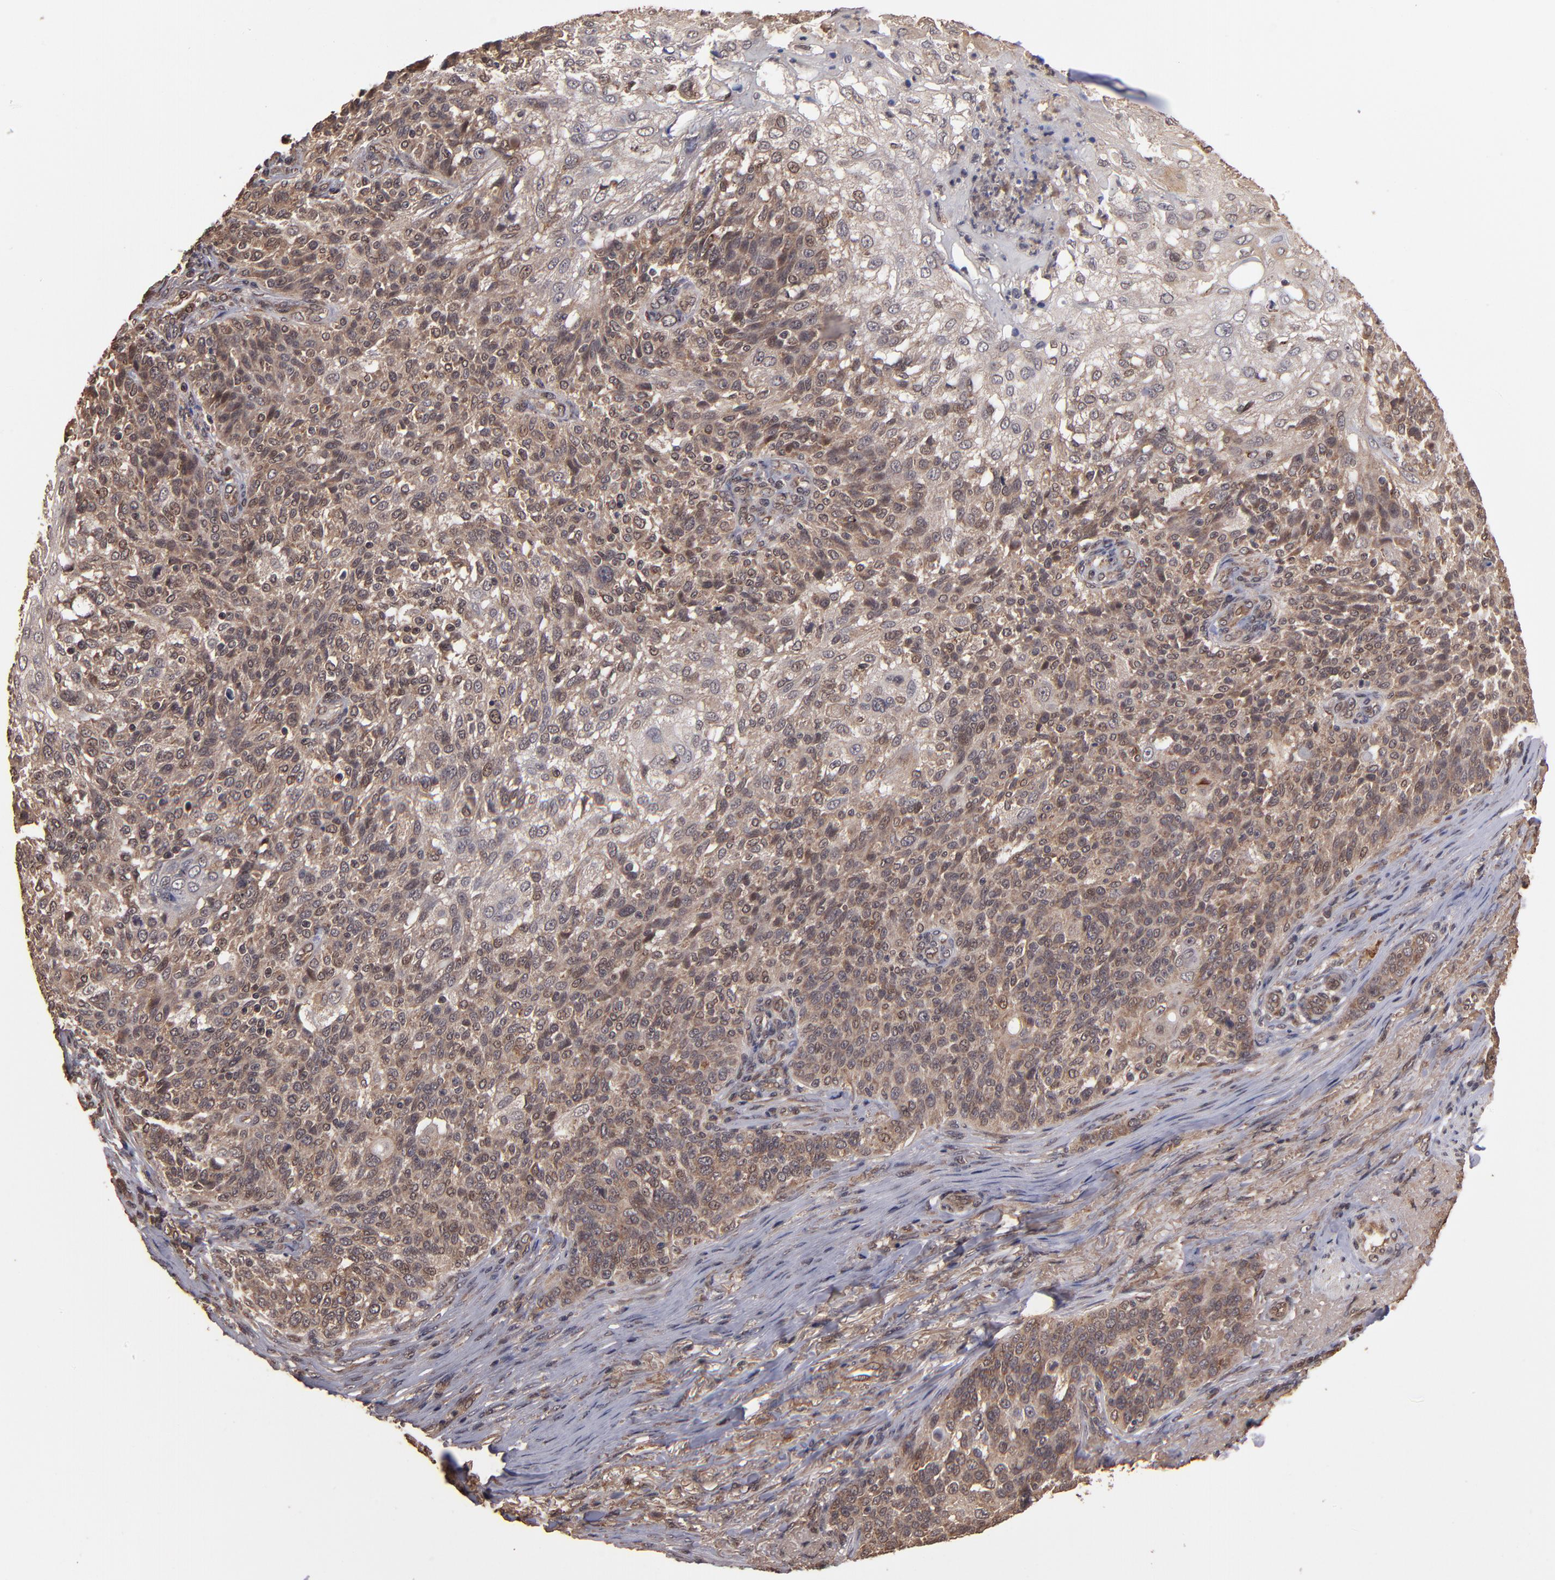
{"staining": {"intensity": "moderate", "quantity": ">75%", "location": "cytoplasmic/membranous"}, "tissue": "skin cancer", "cell_type": "Tumor cells", "image_type": "cancer", "snomed": [{"axis": "morphology", "description": "Normal tissue, NOS"}, {"axis": "morphology", "description": "Squamous cell carcinoma, NOS"}, {"axis": "topography", "description": "Skin"}], "caption": "A medium amount of moderate cytoplasmic/membranous staining is present in approximately >75% of tumor cells in skin squamous cell carcinoma tissue.", "gene": "NFE2L2", "patient": {"sex": "female", "age": 83}}